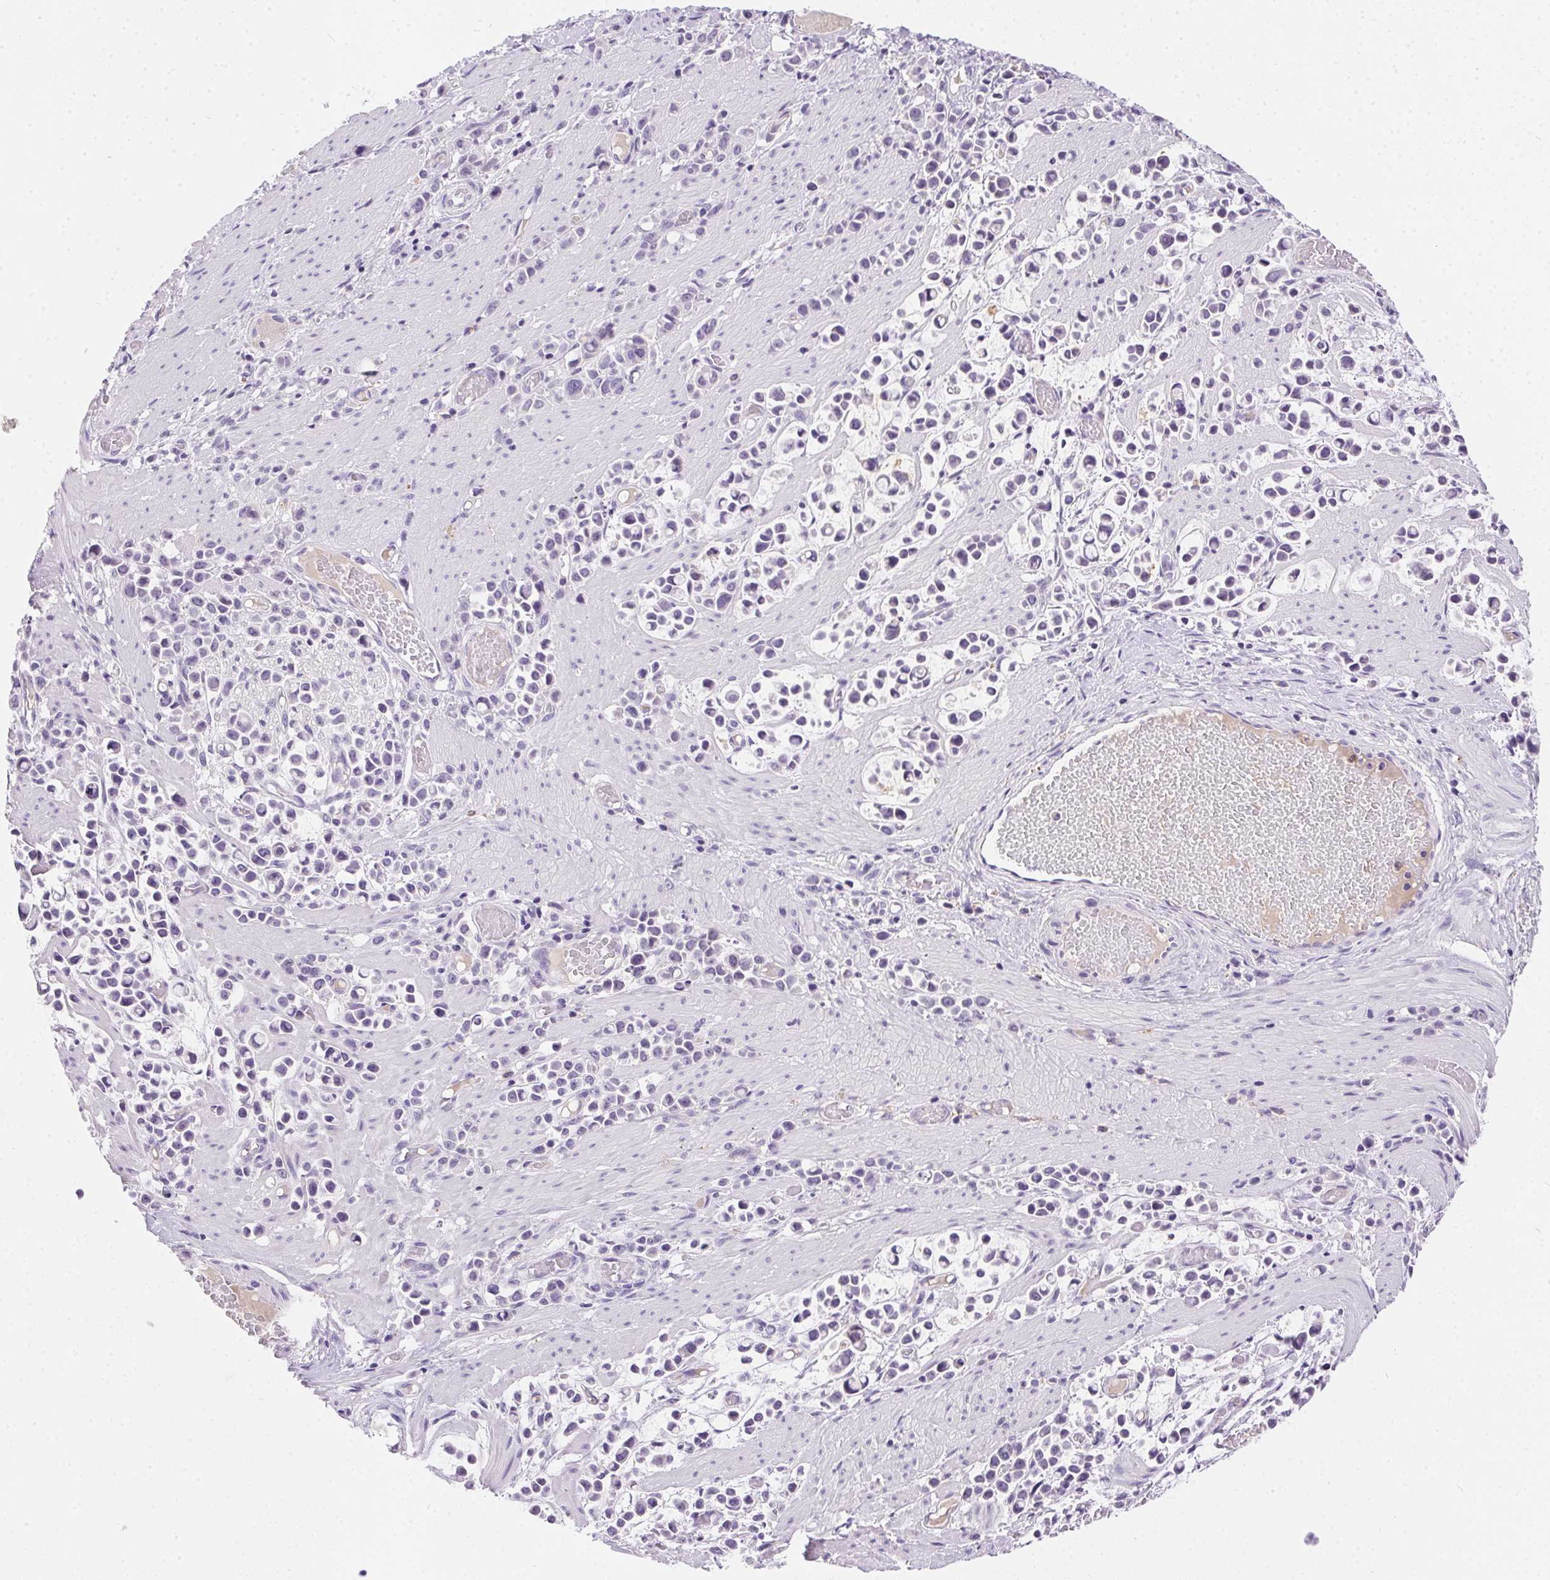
{"staining": {"intensity": "negative", "quantity": "none", "location": "none"}, "tissue": "stomach cancer", "cell_type": "Tumor cells", "image_type": "cancer", "snomed": [{"axis": "morphology", "description": "Adenocarcinoma, NOS"}, {"axis": "topography", "description": "Stomach"}], "caption": "Adenocarcinoma (stomach) was stained to show a protein in brown. There is no significant staining in tumor cells.", "gene": "SSTR4", "patient": {"sex": "male", "age": 82}}